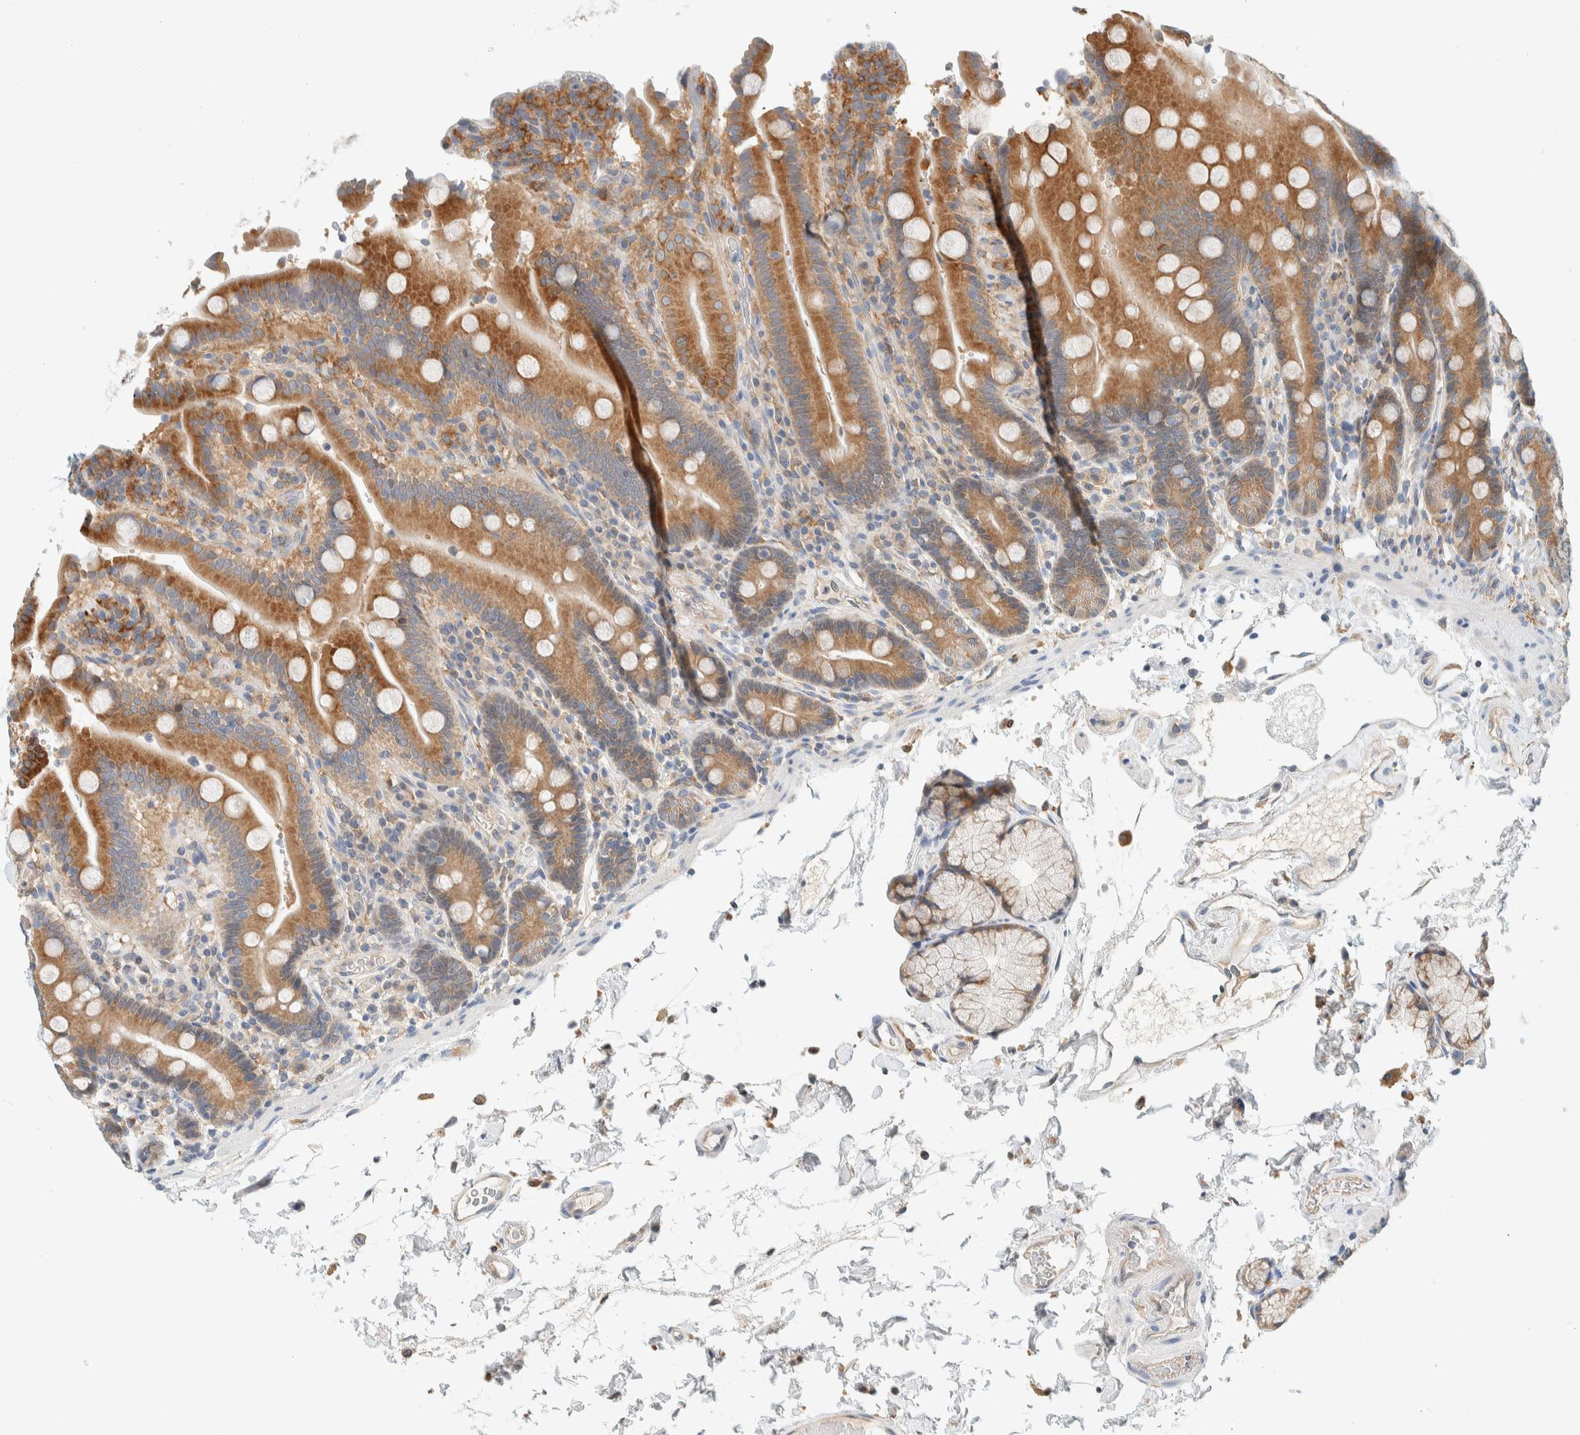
{"staining": {"intensity": "strong", "quantity": ">75%", "location": "cytoplasmic/membranous"}, "tissue": "duodenum", "cell_type": "Glandular cells", "image_type": "normal", "snomed": [{"axis": "morphology", "description": "Normal tissue, NOS"}, {"axis": "topography", "description": "Small intestine, NOS"}], "caption": "This histopathology image exhibits immunohistochemistry (IHC) staining of unremarkable human duodenum, with high strong cytoplasmic/membranous positivity in approximately >75% of glandular cells.", "gene": "SUMF2", "patient": {"sex": "female", "age": 71}}